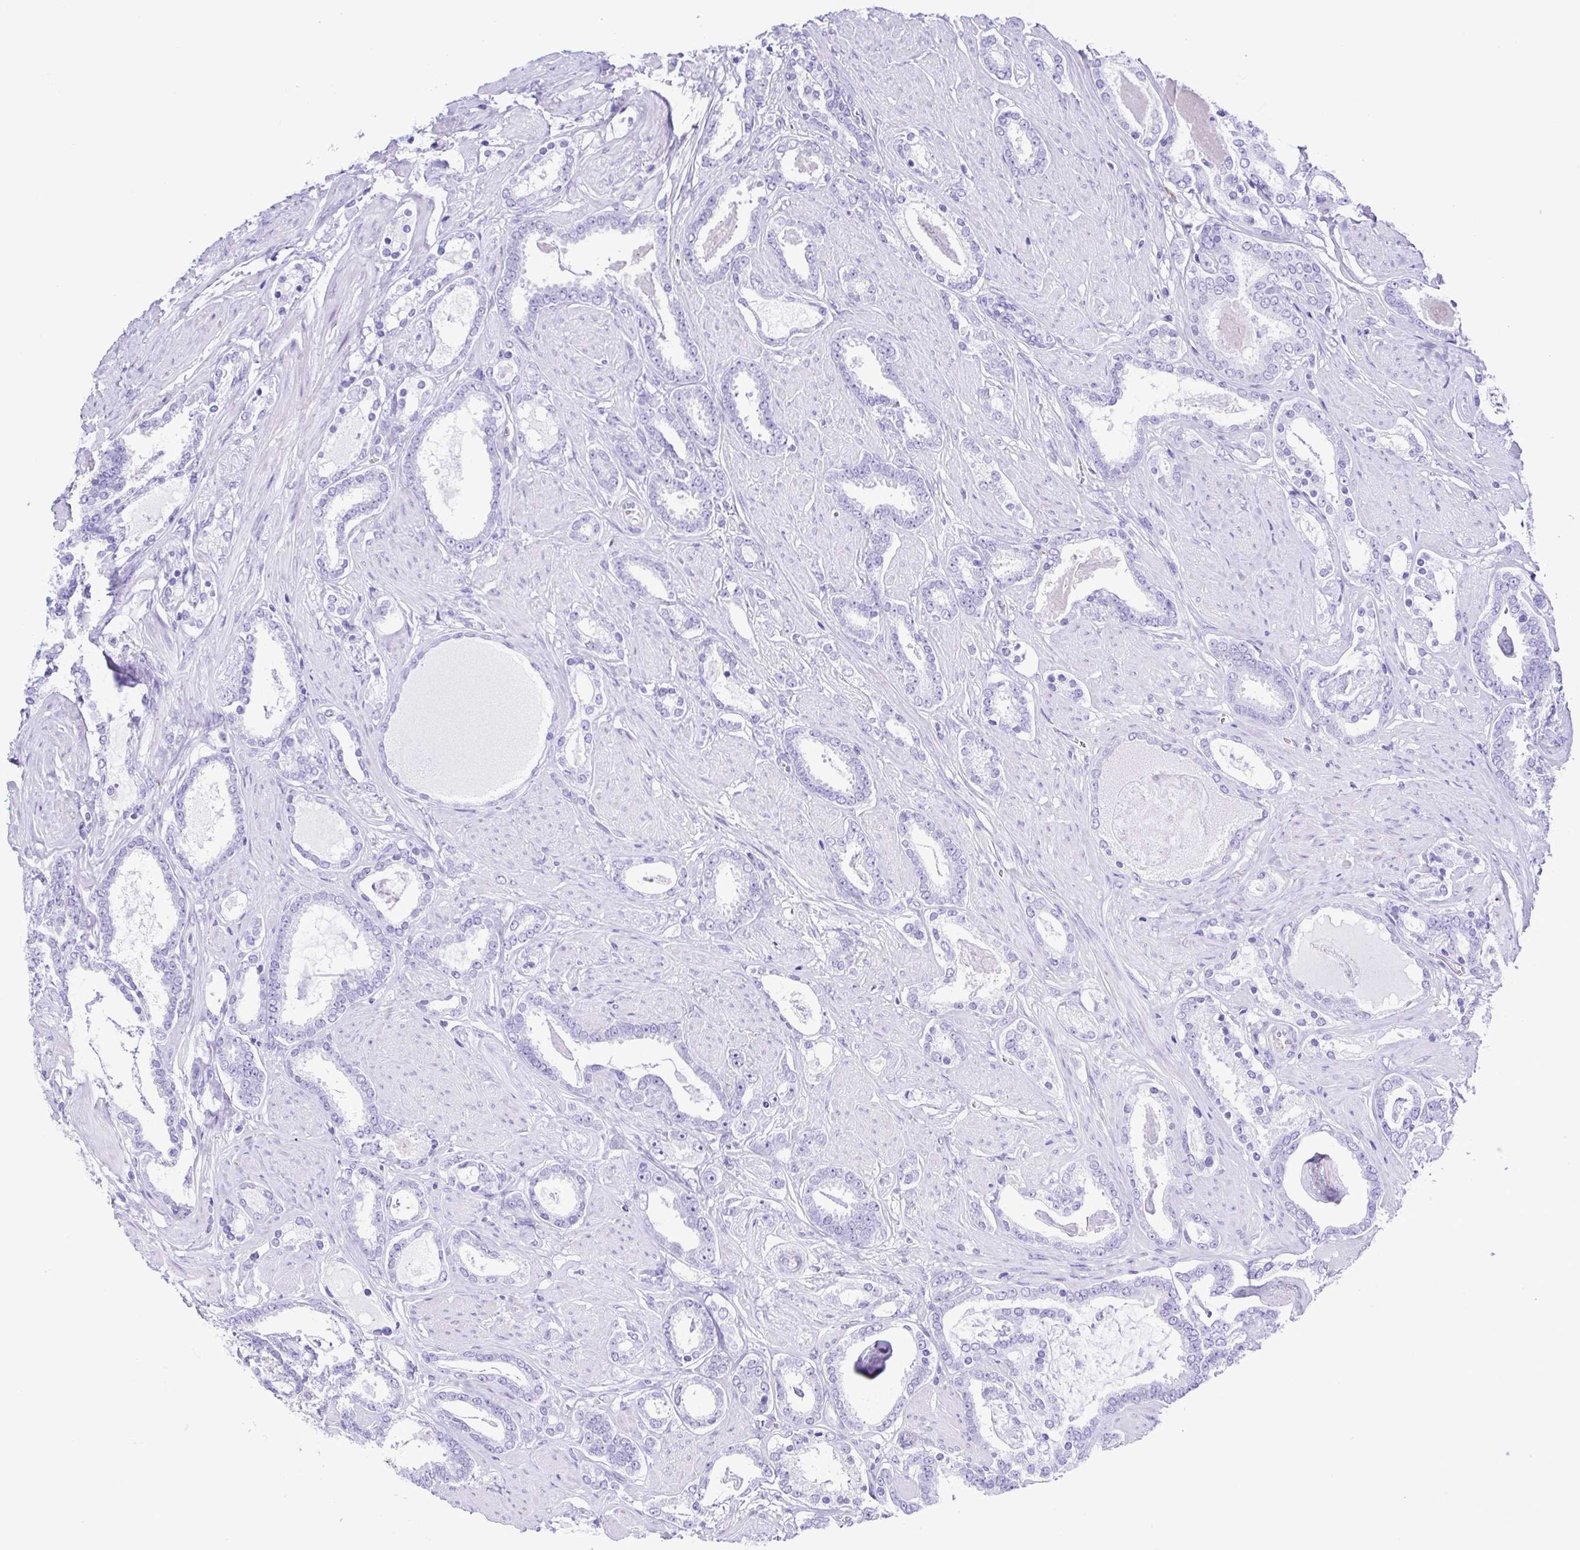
{"staining": {"intensity": "negative", "quantity": "none", "location": "none"}, "tissue": "prostate cancer", "cell_type": "Tumor cells", "image_type": "cancer", "snomed": [{"axis": "morphology", "description": "Adenocarcinoma, High grade"}, {"axis": "topography", "description": "Prostate"}], "caption": "Immunohistochemistry image of prostate high-grade adenocarcinoma stained for a protein (brown), which exhibits no staining in tumor cells. (DAB (3,3'-diaminobenzidine) immunohistochemistry (IHC), high magnification).", "gene": "GPR17", "patient": {"sex": "male", "age": 63}}